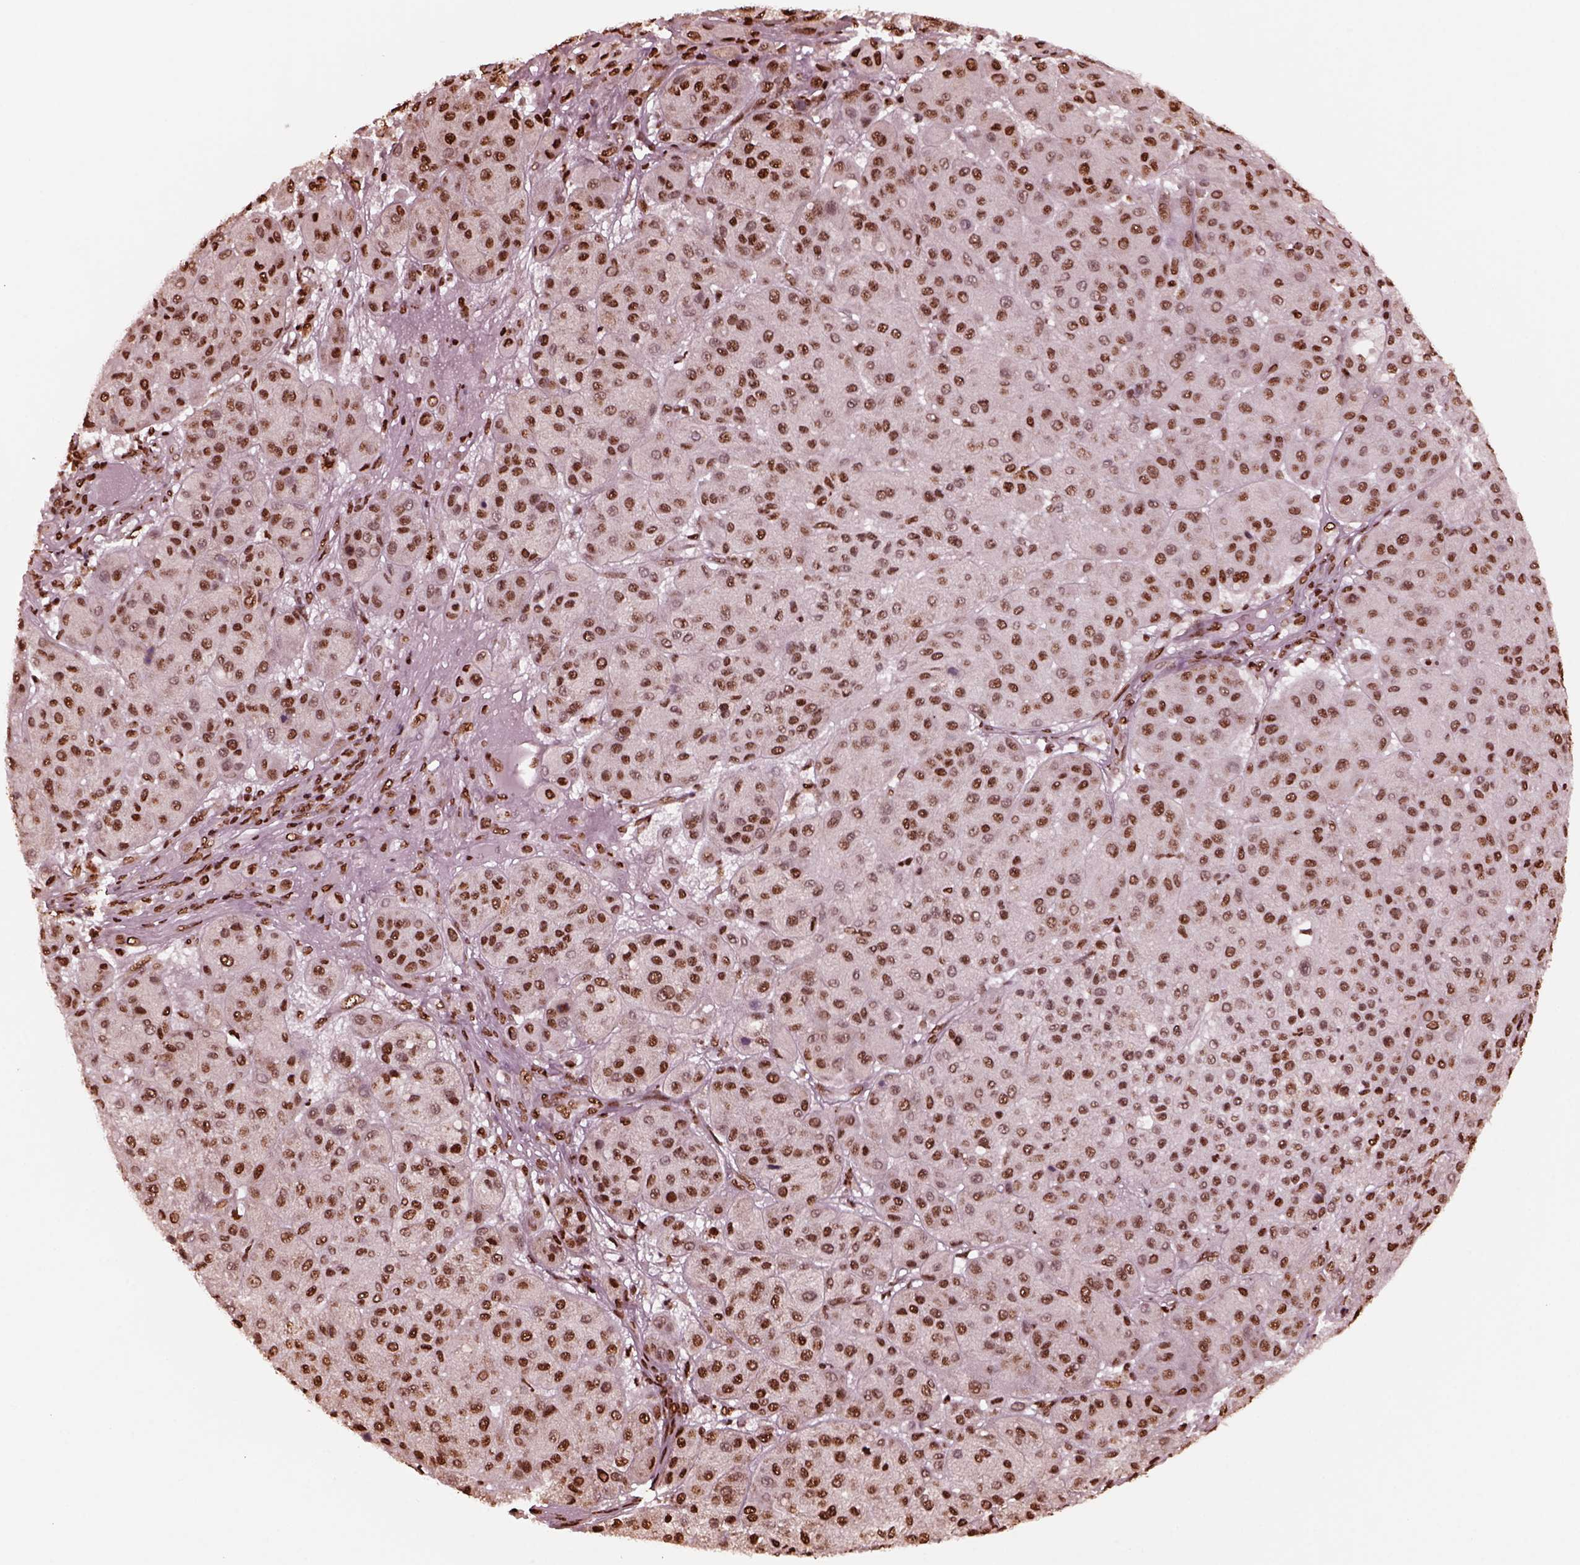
{"staining": {"intensity": "moderate", "quantity": ">75%", "location": "nuclear"}, "tissue": "melanoma", "cell_type": "Tumor cells", "image_type": "cancer", "snomed": [{"axis": "morphology", "description": "Malignant melanoma, Metastatic site"}, {"axis": "topography", "description": "Smooth muscle"}], "caption": "Malignant melanoma (metastatic site) tissue shows moderate nuclear expression in about >75% of tumor cells, visualized by immunohistochemistry.", "gene": "NSD1", "patient": {"sex": "male", "age": 41}}